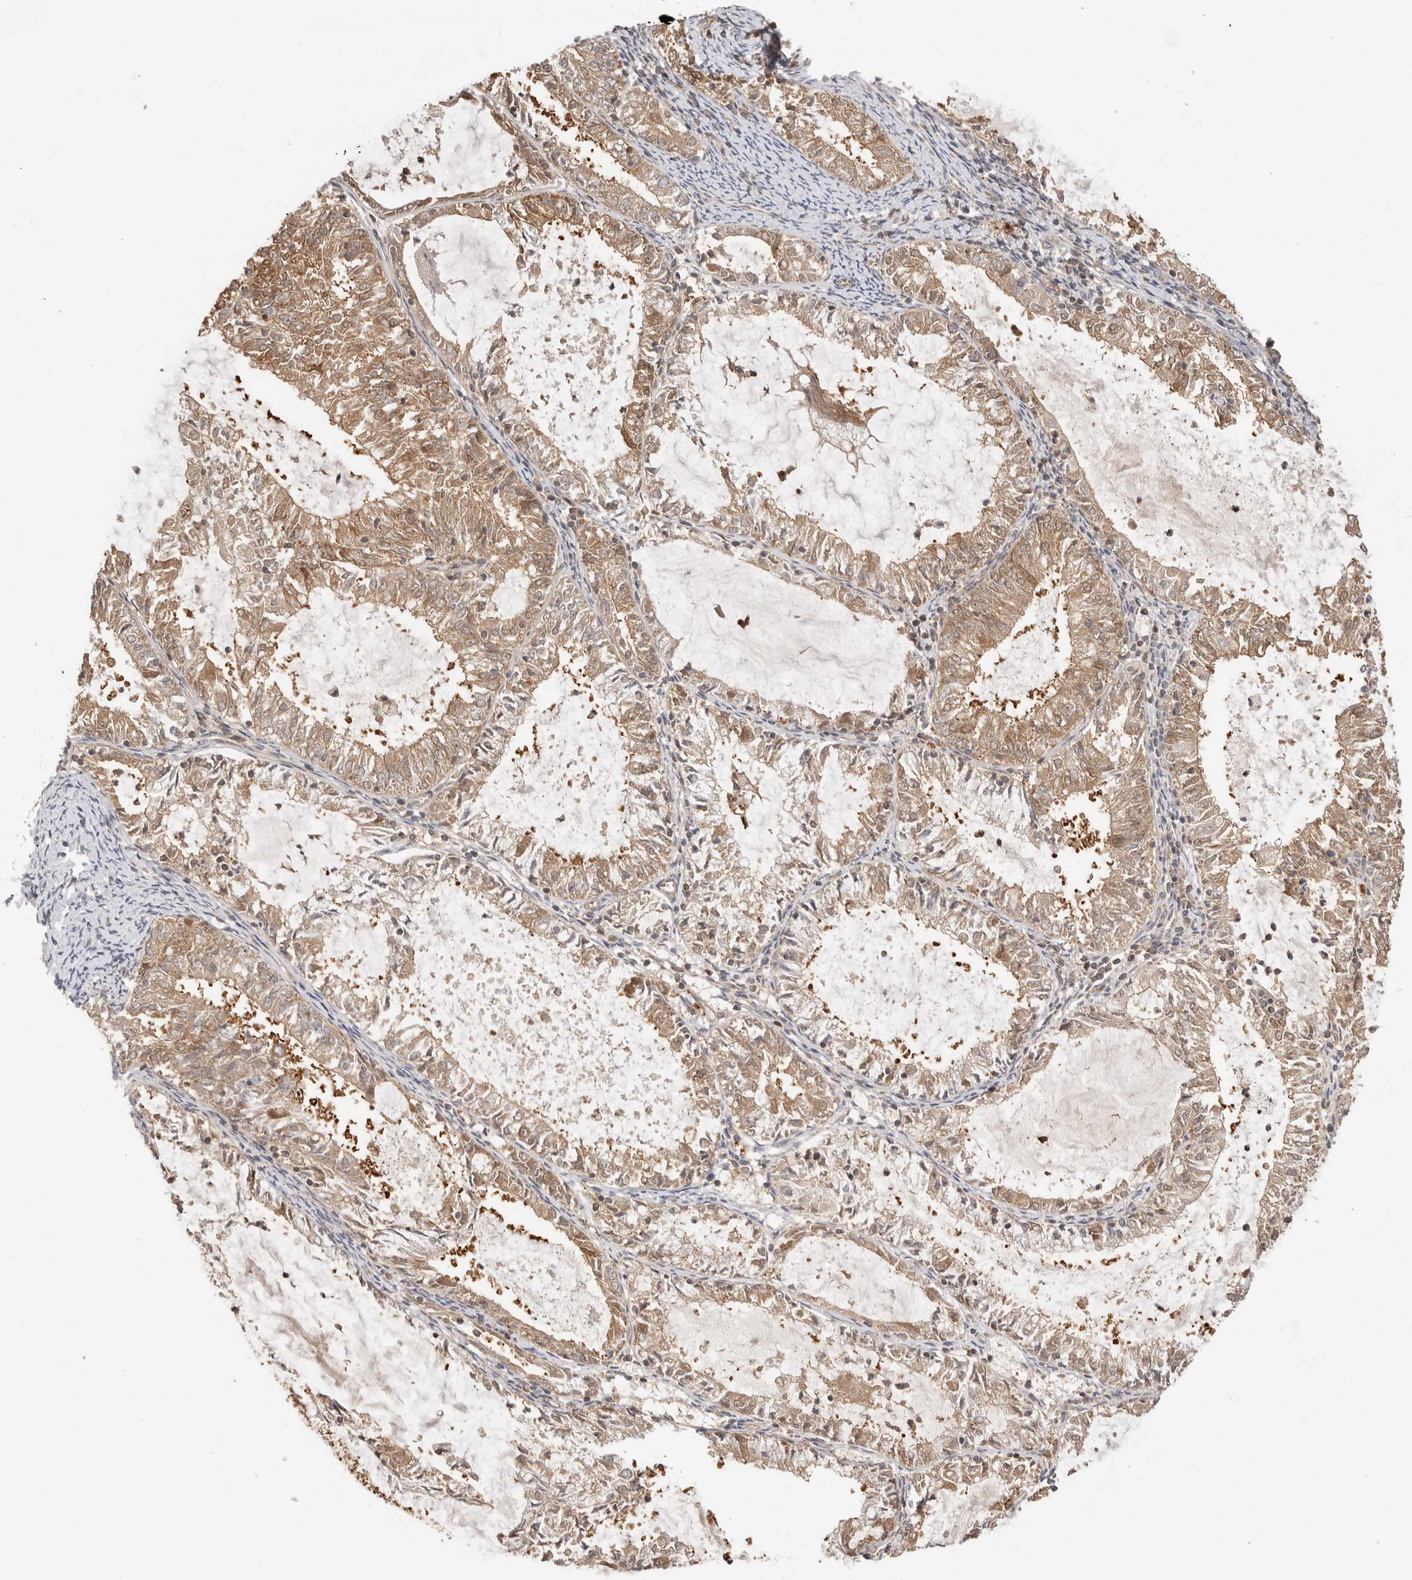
{"staining": {"intensity": "moderate", "quantity": ">75%", "location": "cytoplasmic/membranous"}, "tissue": "endometrial cancer", "cell_type": "Tumor cells", "image_type": "cancer", "snomed": [{"axis": "morphology", "description": "Adenocarcinoma, NOS"}, {"axis": "topography", "description": "Endometrium"}], "caption": "Immunohistochemical staining of human endometrial adenocarcinoma demonstrates medium levels of moderate cytoplasmic/membranous protein staining in approximately >75% of tumor cells. (IHC, brightfield microscopy, high magnification).", "gene": "CLDN12", "patient": {"sex": "female", "age": 57}}